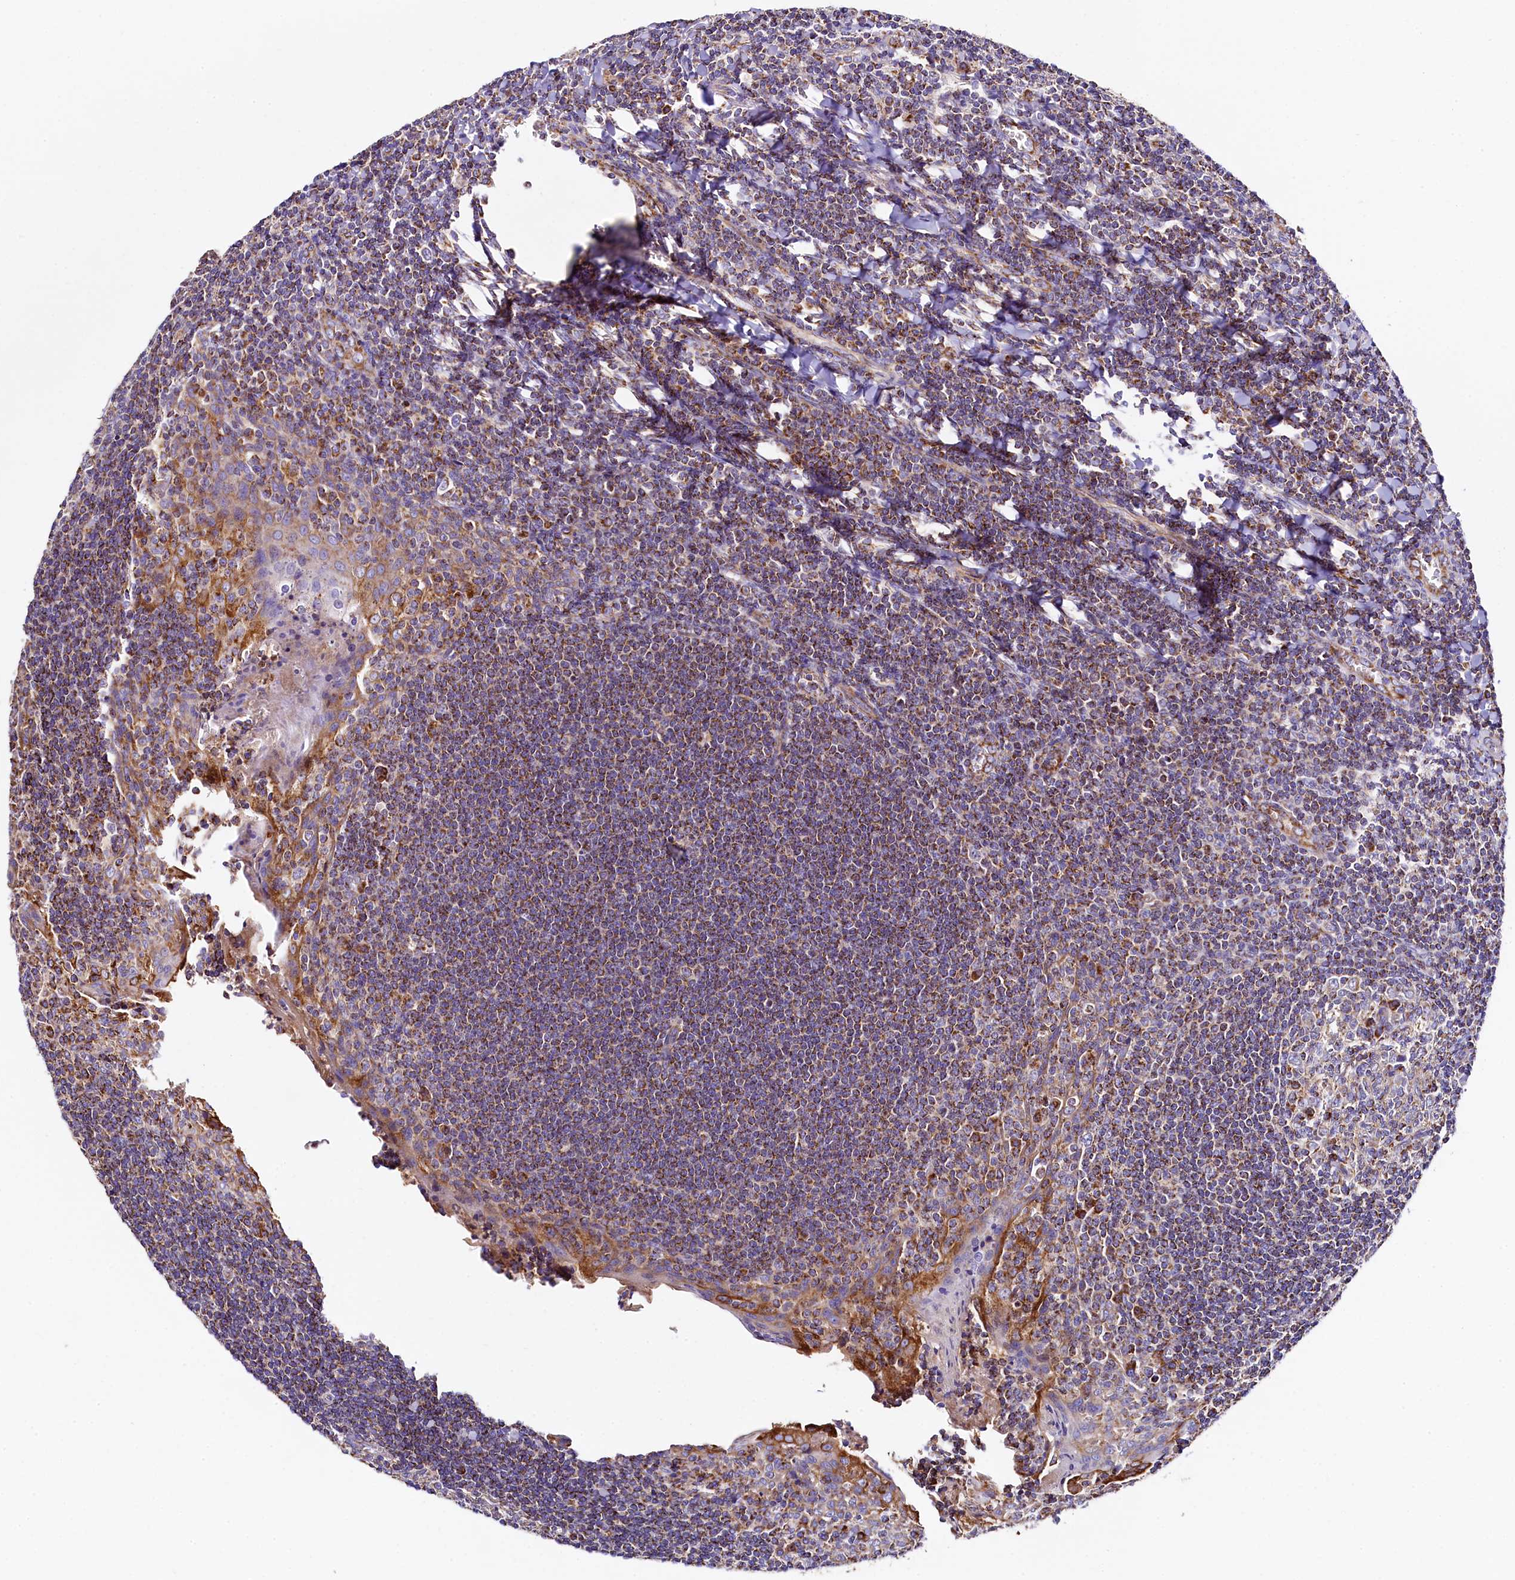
{"staining": {"intensity": "strong", "quantity": "<25%", "location": "cytoplasmic/membranous"}, "tissue": "tonsil", "cell_type": "Germinal center cells", "image_type": "normal", "snomed": [{"axis": "morphology", "description": "Normal tissue, NOS"}, {"axis": "topography", "description": "Tonsil"}], "caption": "IHC micrograph of normal human tonsil stained for a protein (brown), which displays medium levels of strong cytoplasmic/membranous positivity in about <25% of germinal center cells.", "gene": "CLYBL", "patient": {"sex": "male", "age": 27}}